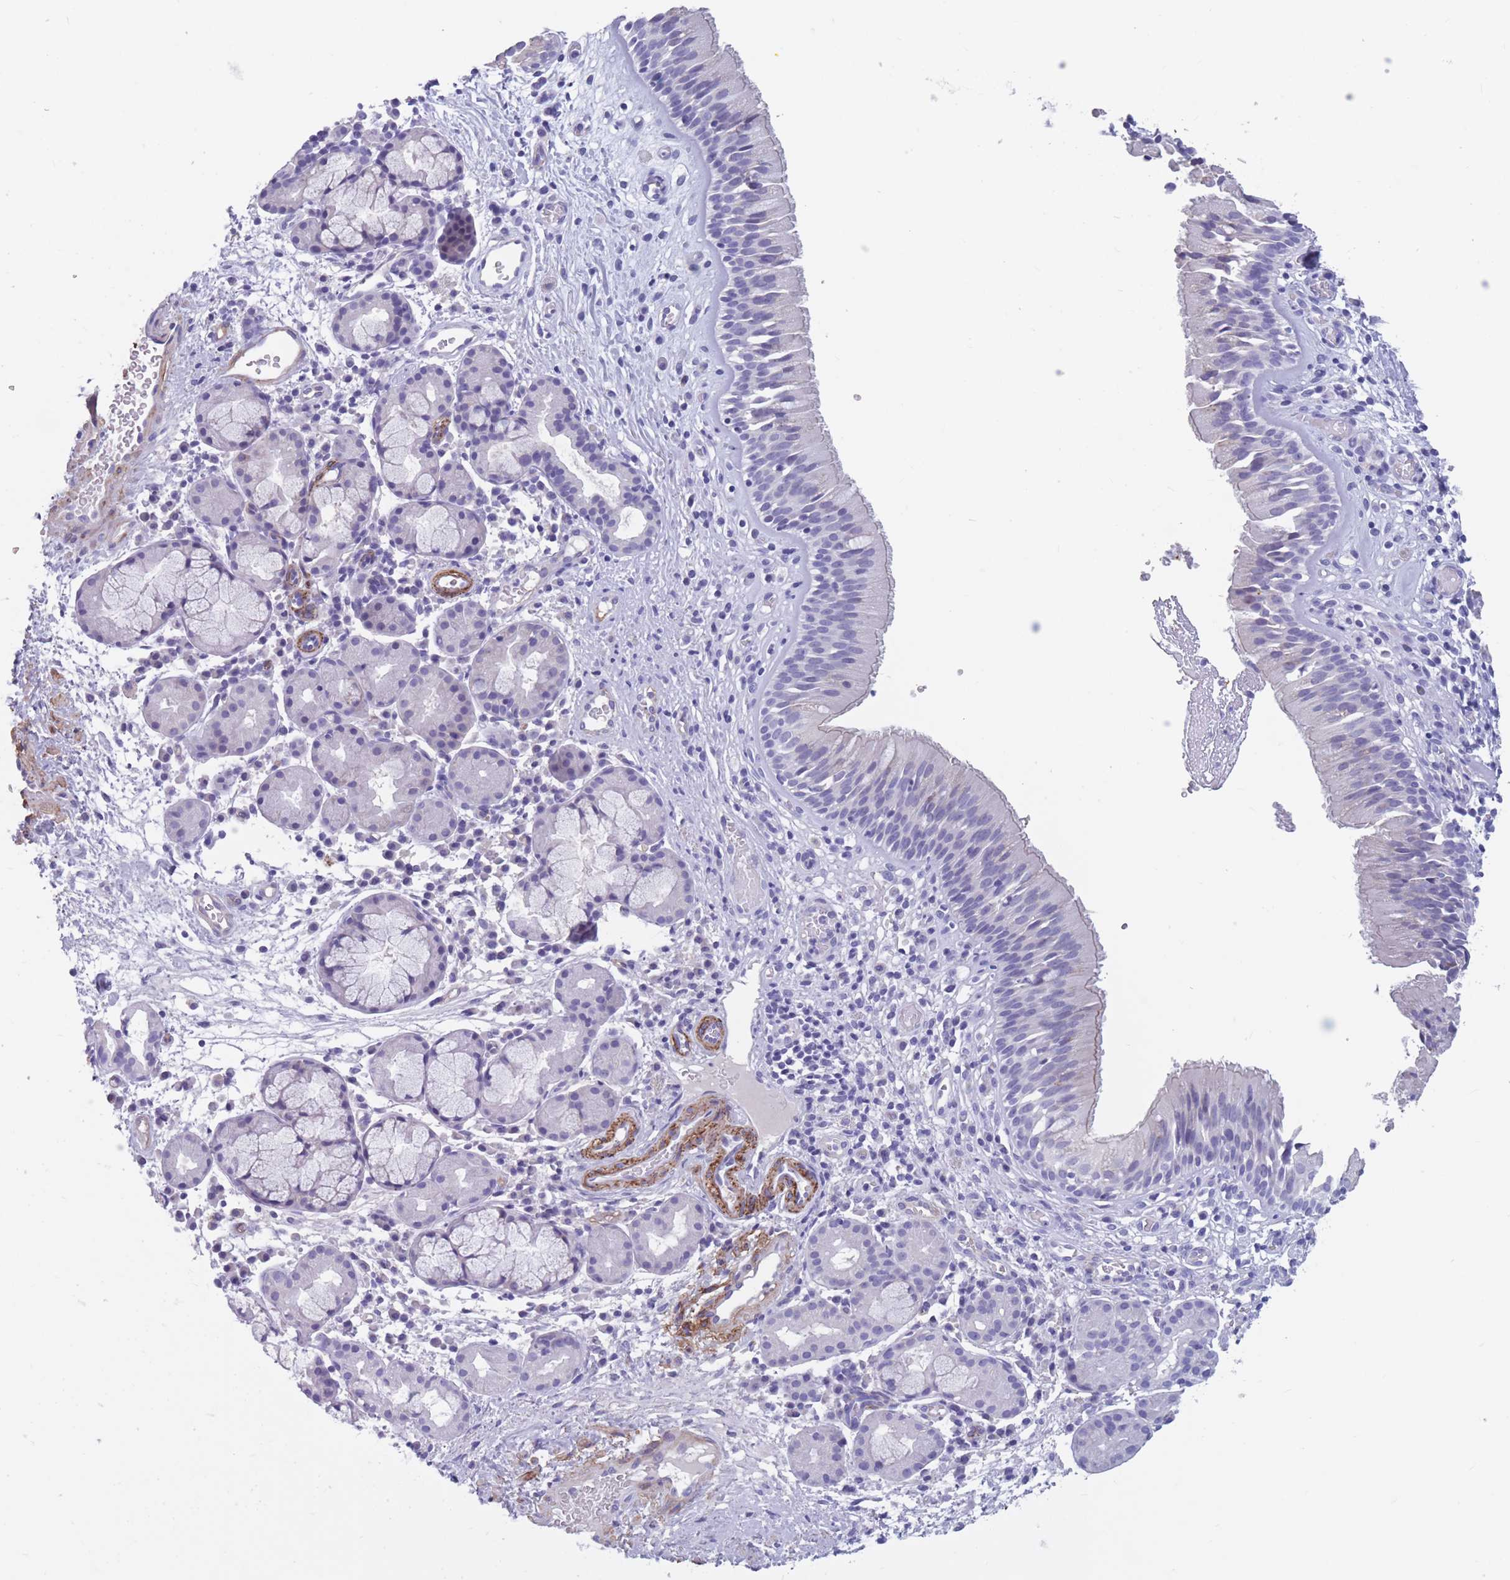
{"staining": {"intensity": "negative", "quantity": "none", "location": "none"}, "tissue": "nasopharynx", "cell_type": "Respiratory epithelial cells", "image_type": "normal", "snomed": [{"axis": "morphology", "description": "Normal tissue, NOS"}, {"axis": "topography", "description": "Nasopharynx"}], "caption": "Photomicrograph shows no protein positivity in respiratory epithelial cells of unremarkable nasopharynx. The staining was performed using DAB to visualize the protein expression in brown, while the nuclei were stained in blue with hematoxylin (Magnification: 20x).", "gene": "DPYD", "patient": {"sex": "male", "age": 65}}